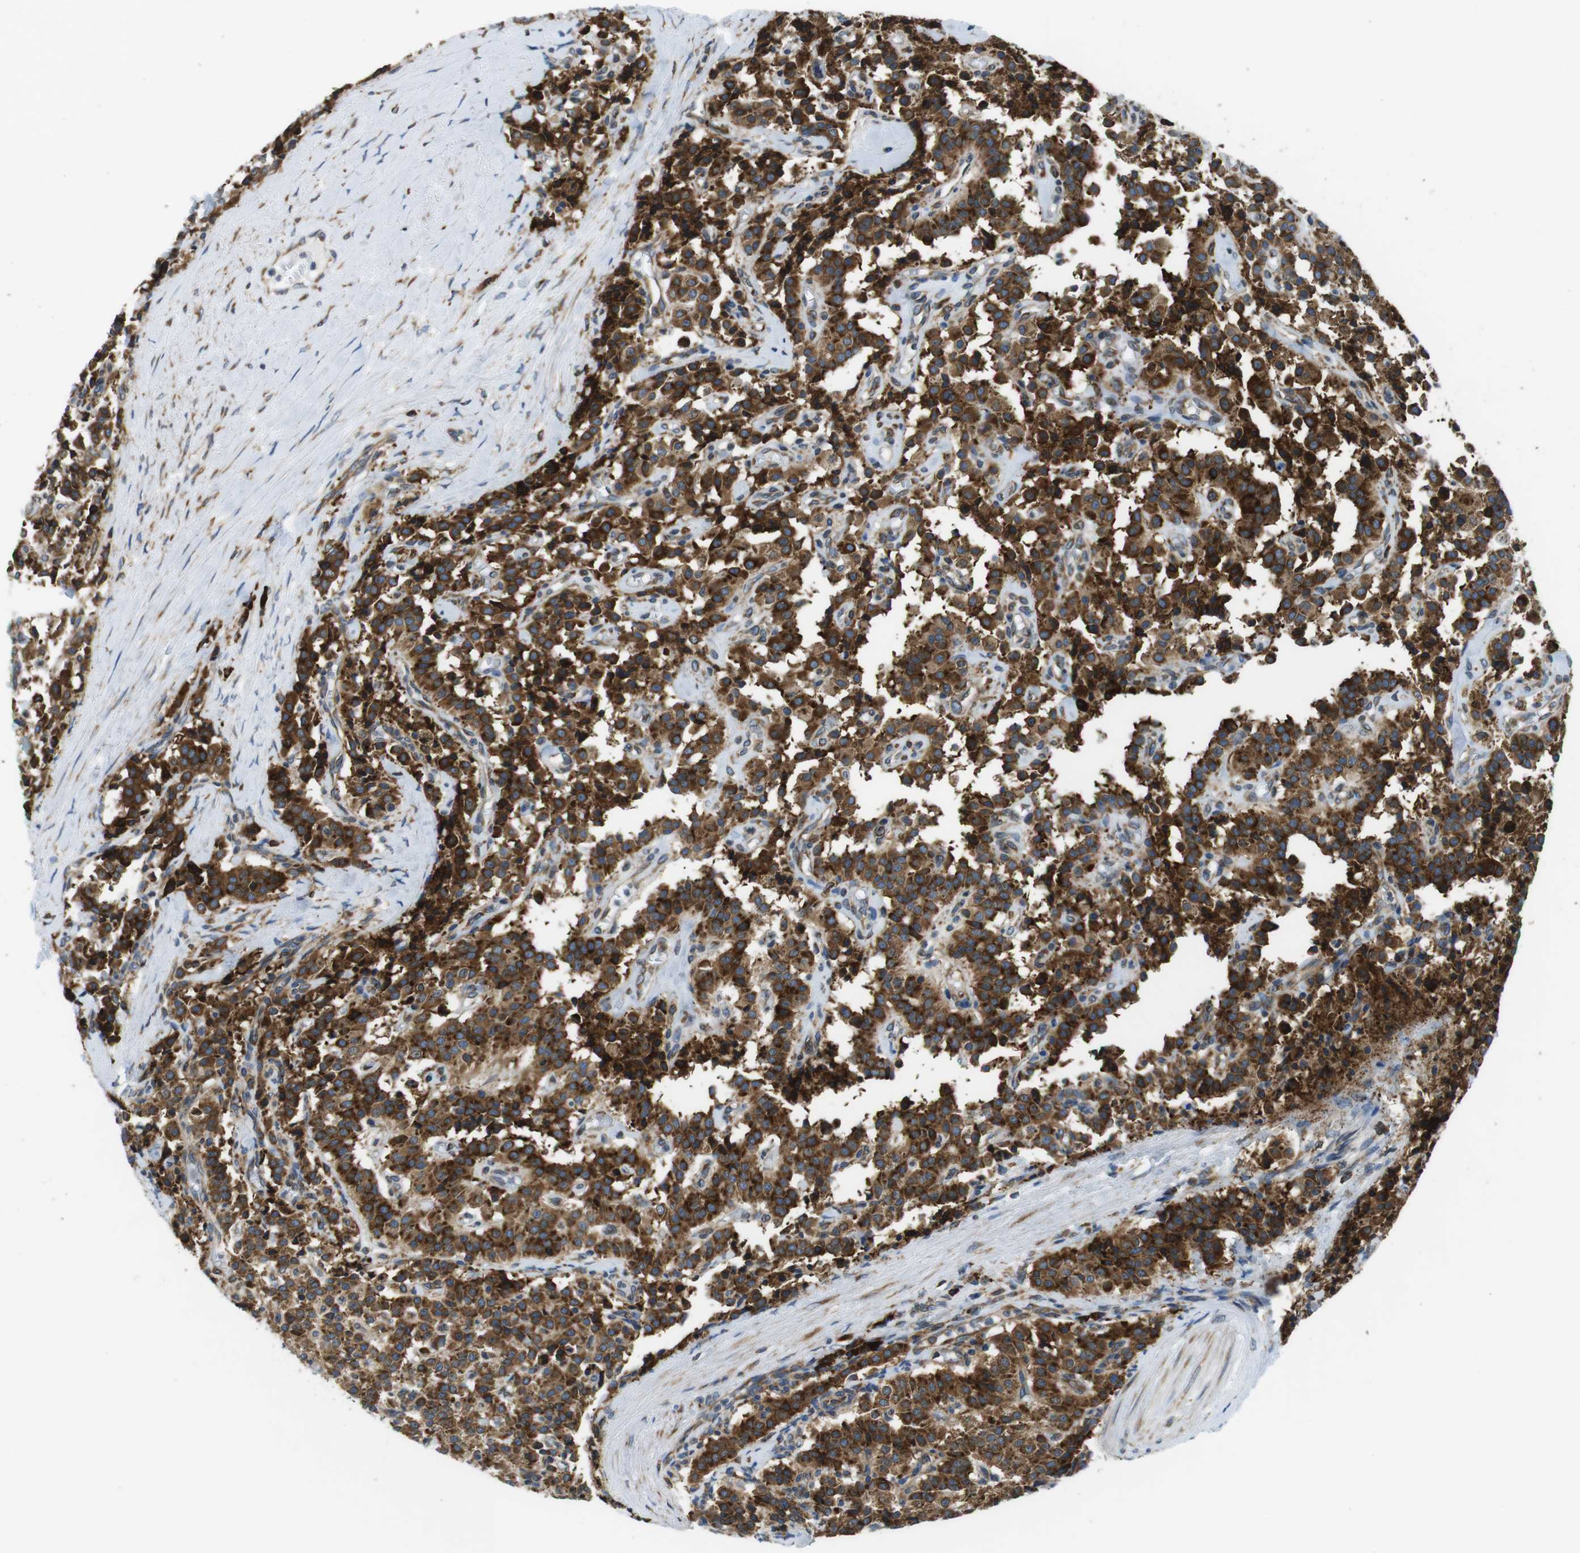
{"staining": {"intensity": "strong", "quantity": ">75%", "location": "cytoplasmic/membranous"}, "tissue": "carcinoid", "cell_type": "Tumor cells", "image_type": "cancer", "snomed": [{"axis": "morphology", "description": "Carcinoid, malignant, NOS"}, {"axis": "topography", "description": "Lung"}], "caption": "A histopathology image of human carcinoid stained for a protein shows strong cytoplasmic/membranous brown staining in tumor cells.", "gene": "UGGT1", "patient": {"sex": "male", "age": 30}}